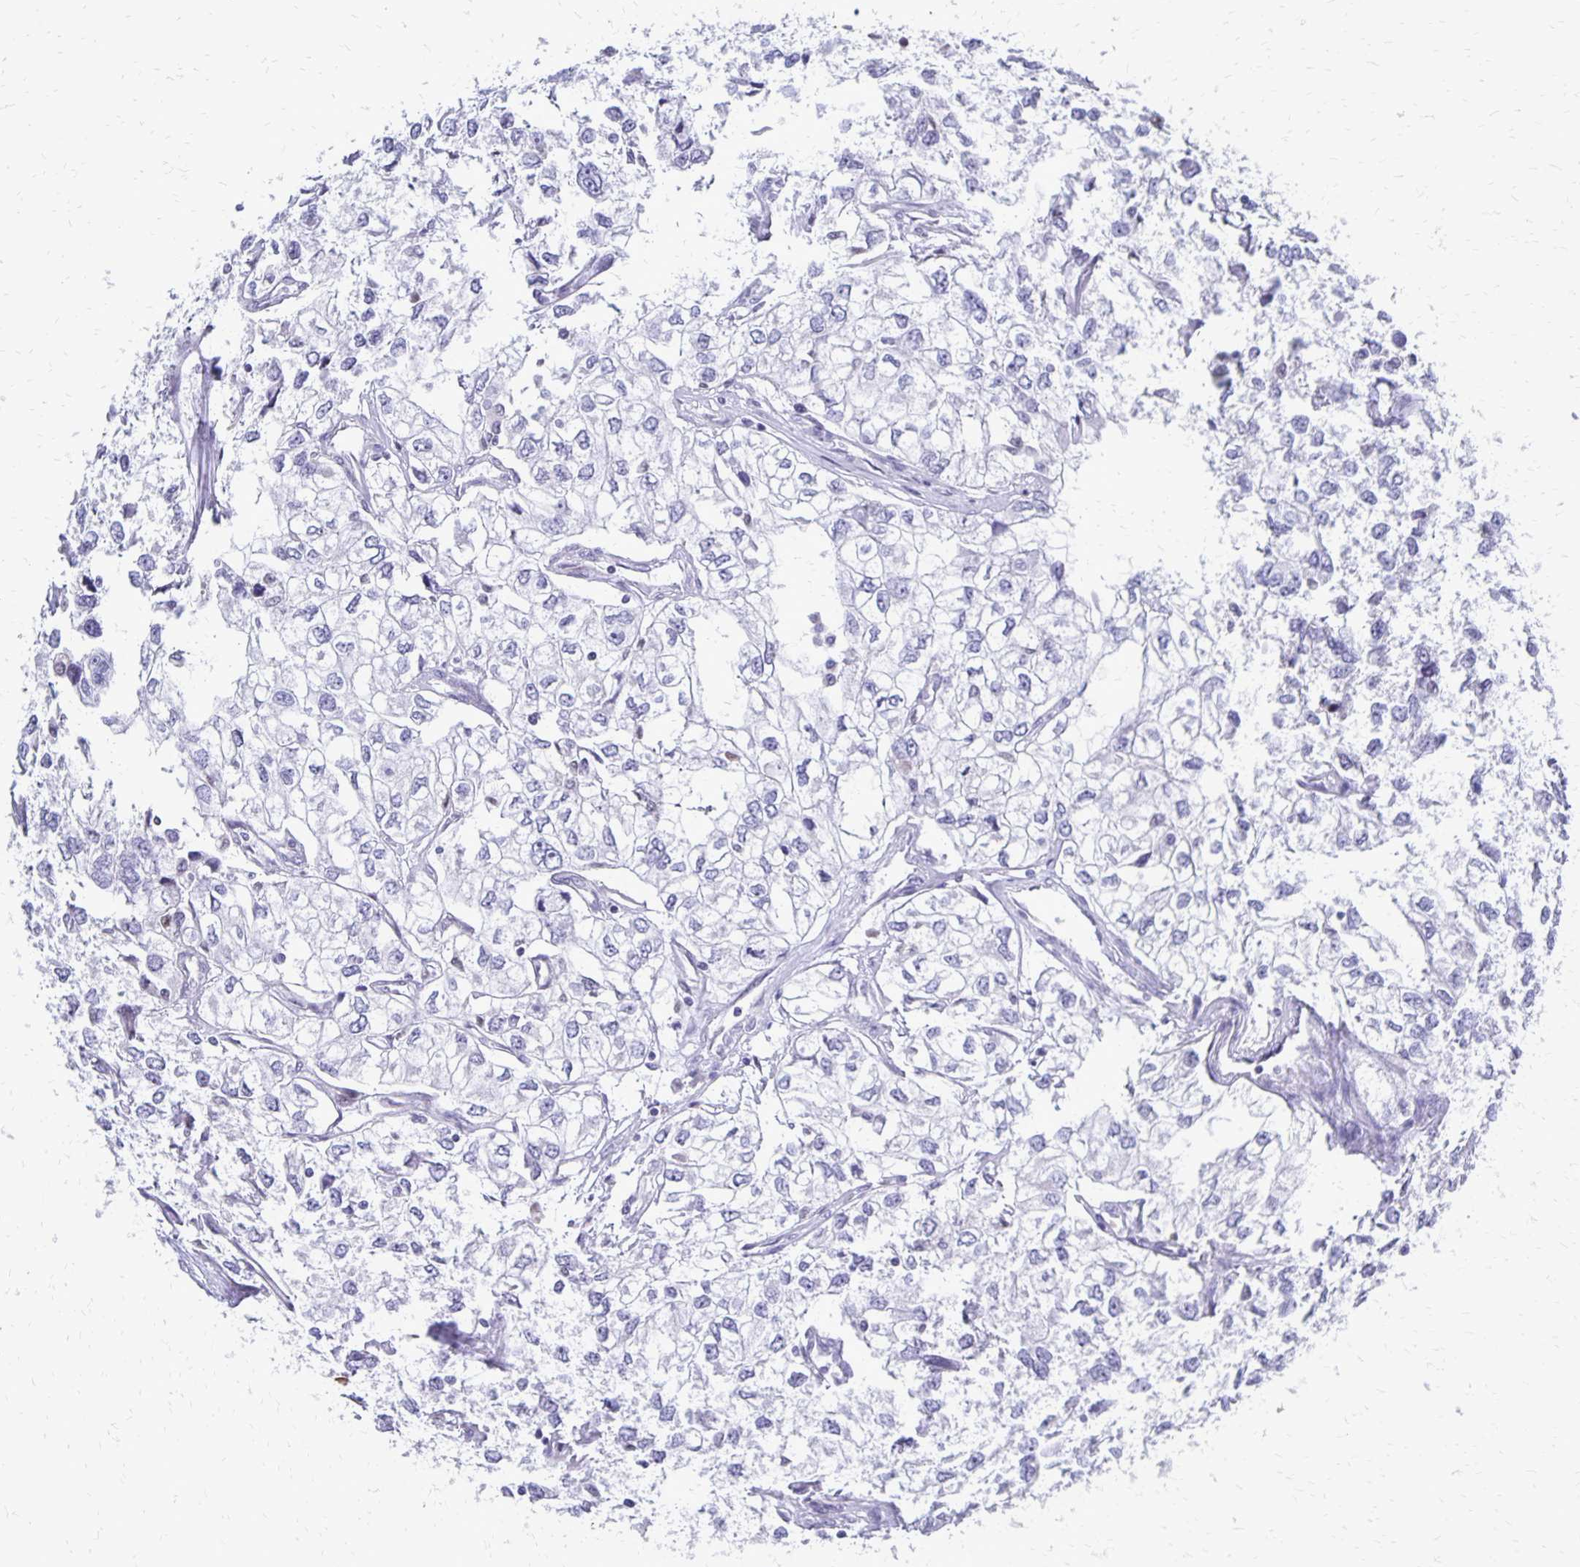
{"staining": {"intensity": "negative", "quantity": "none", "location": "none"}, "tissue": "renal cancer", "cell_type": "Tumor cells", "image_type": "cancer", "snomed": [{"axis": "morphology", "description": "Adenocarcinoma, NOS"}, {"axis": "topography", "description": "Kidney"}], "caption": "Tumor cells are negative for protein expression in human adenocarcinoma (renal).", "gene": "DCK", "patient": {"sex": "female", "age": 59}}